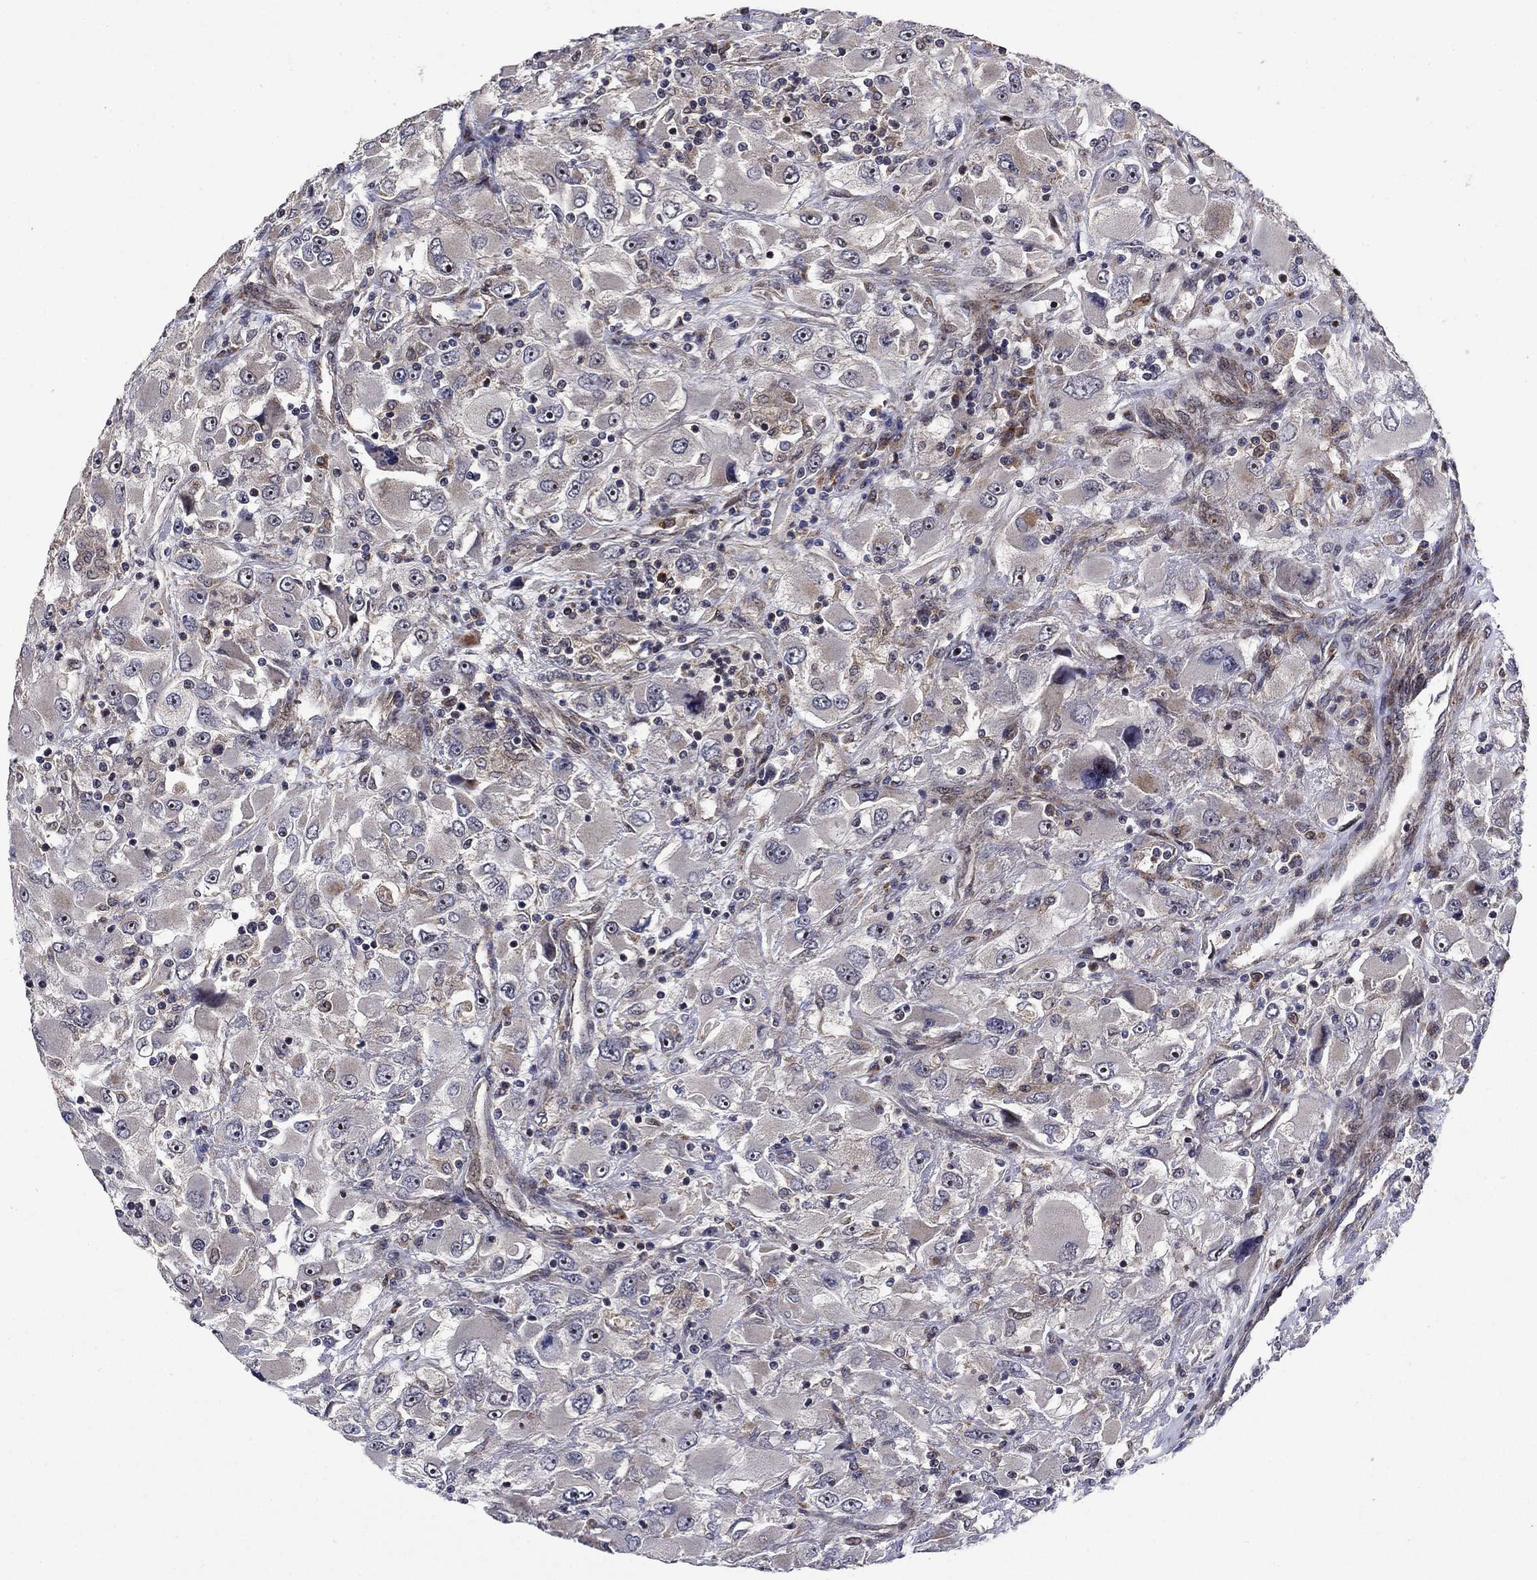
{"staining": {"intensity": "weak", "quantity": "<25%", "location": "cytoplasmic/membranous,nuclear"}, "tissue": "renal cancer", "cell_type": "Tumor cells", "image_type": "cancer", "snomed": [{"axis": "morphology", "description": "Adenocarcinoma, NOS"}, {"axis": "topography", "description": "Kidney"}], "caption": "There is no significant positivity in tumor cells of renal cancer.", "gene": "AGTPBP1", "patient": {"sex": "female", "age": 52}}